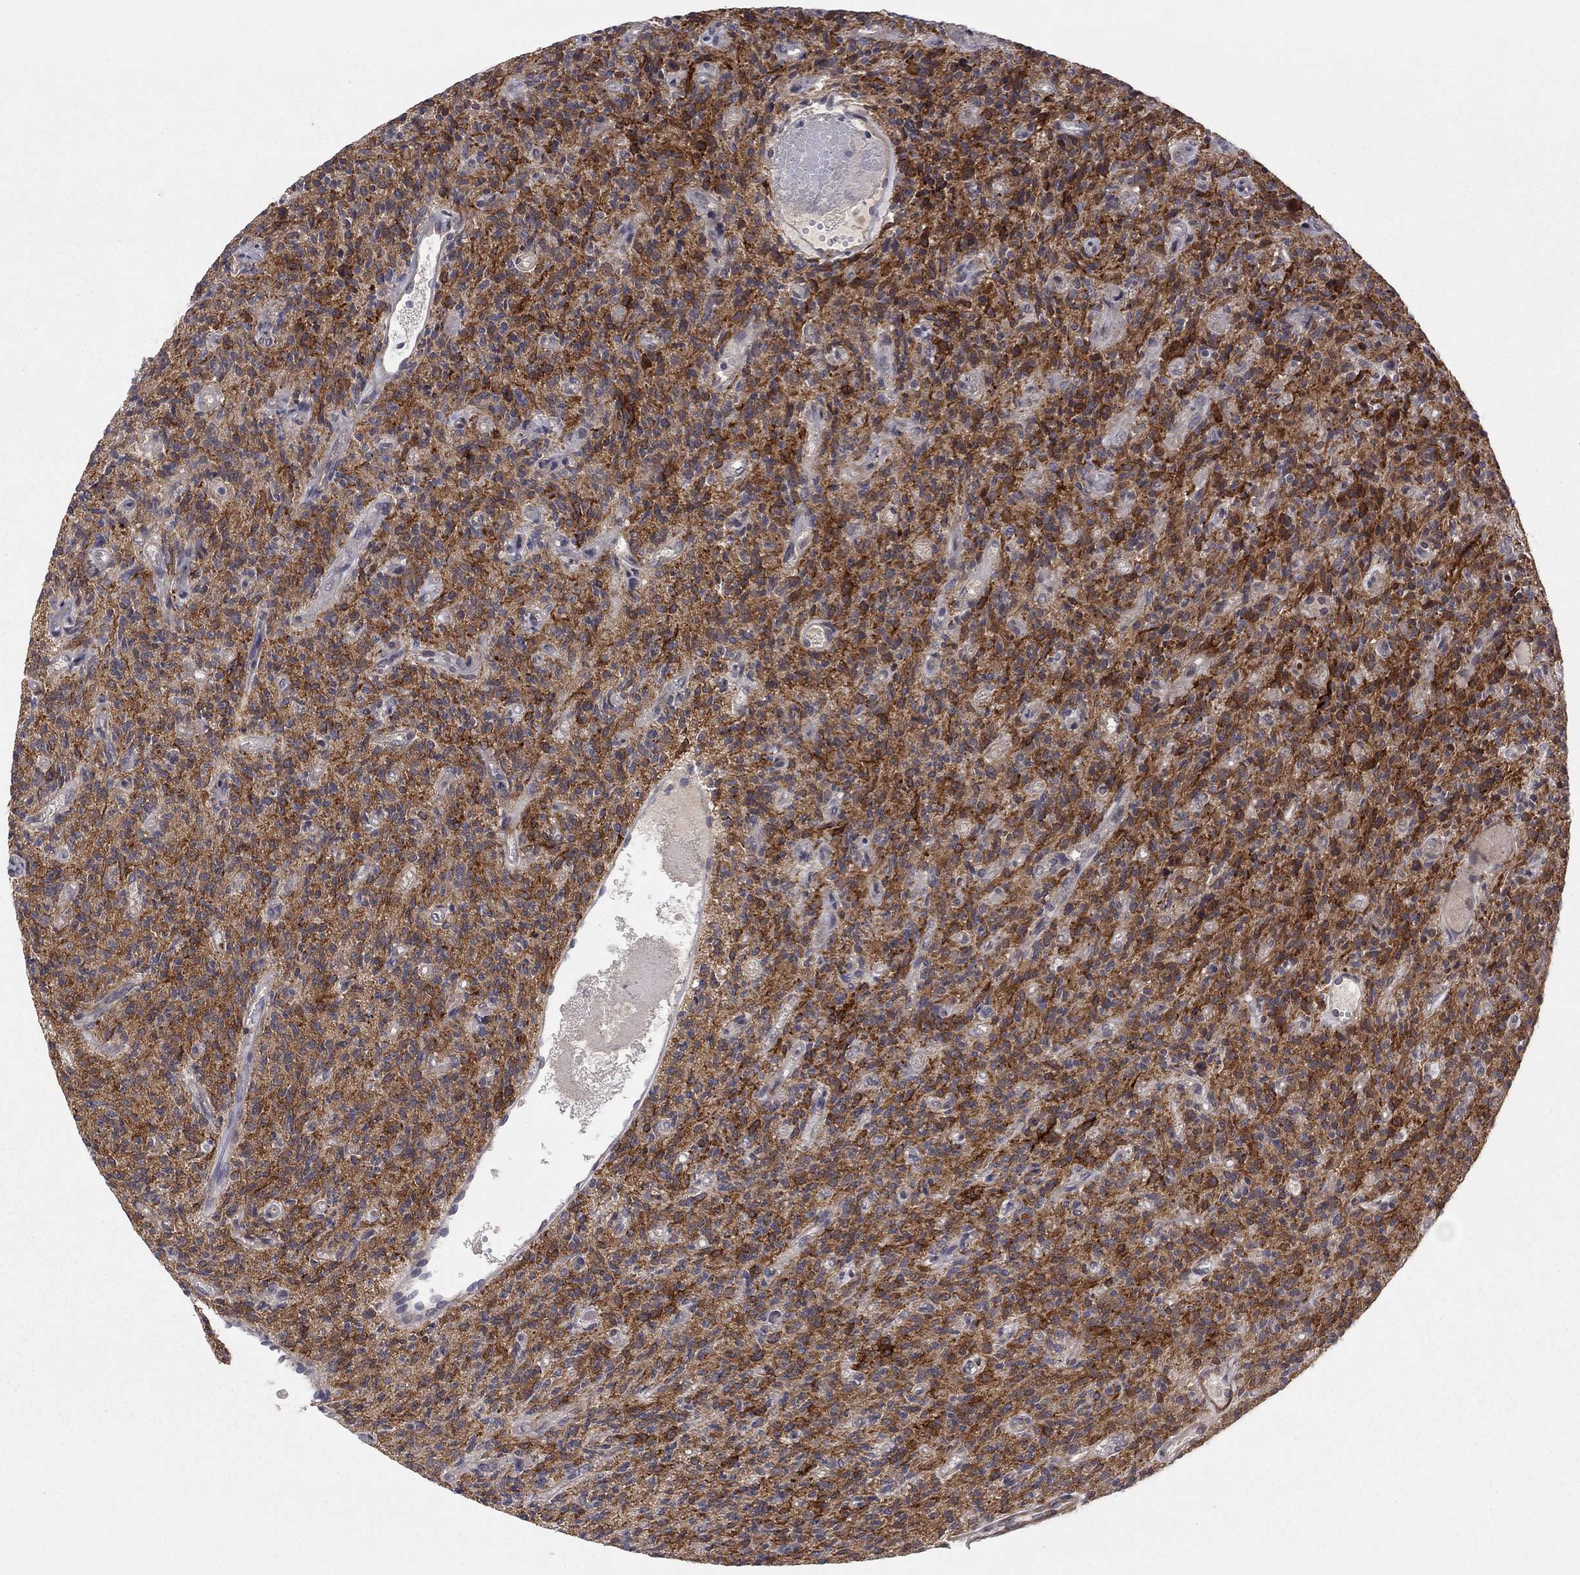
{"staining": {"intensity": "strong", "quantity": ">75%", "location": "cytoplasmic/membranous"}, "tissue": "glioma", "cell_type": "Tumor cells", "image_type": "cancer", "snomed": [{"axis": "morphology", "description": "Glioma, malignant, High grade"}, {"axis": "topography", "description": "Brain"}], "caption": "Glioma tissue reveals strong cytoplasmic/membranous expression in about >75% of tumor cells, visualized by immunohistochemistry.", "gene": "CRACDL", "patient": {"sex": "male", "age": 64}}